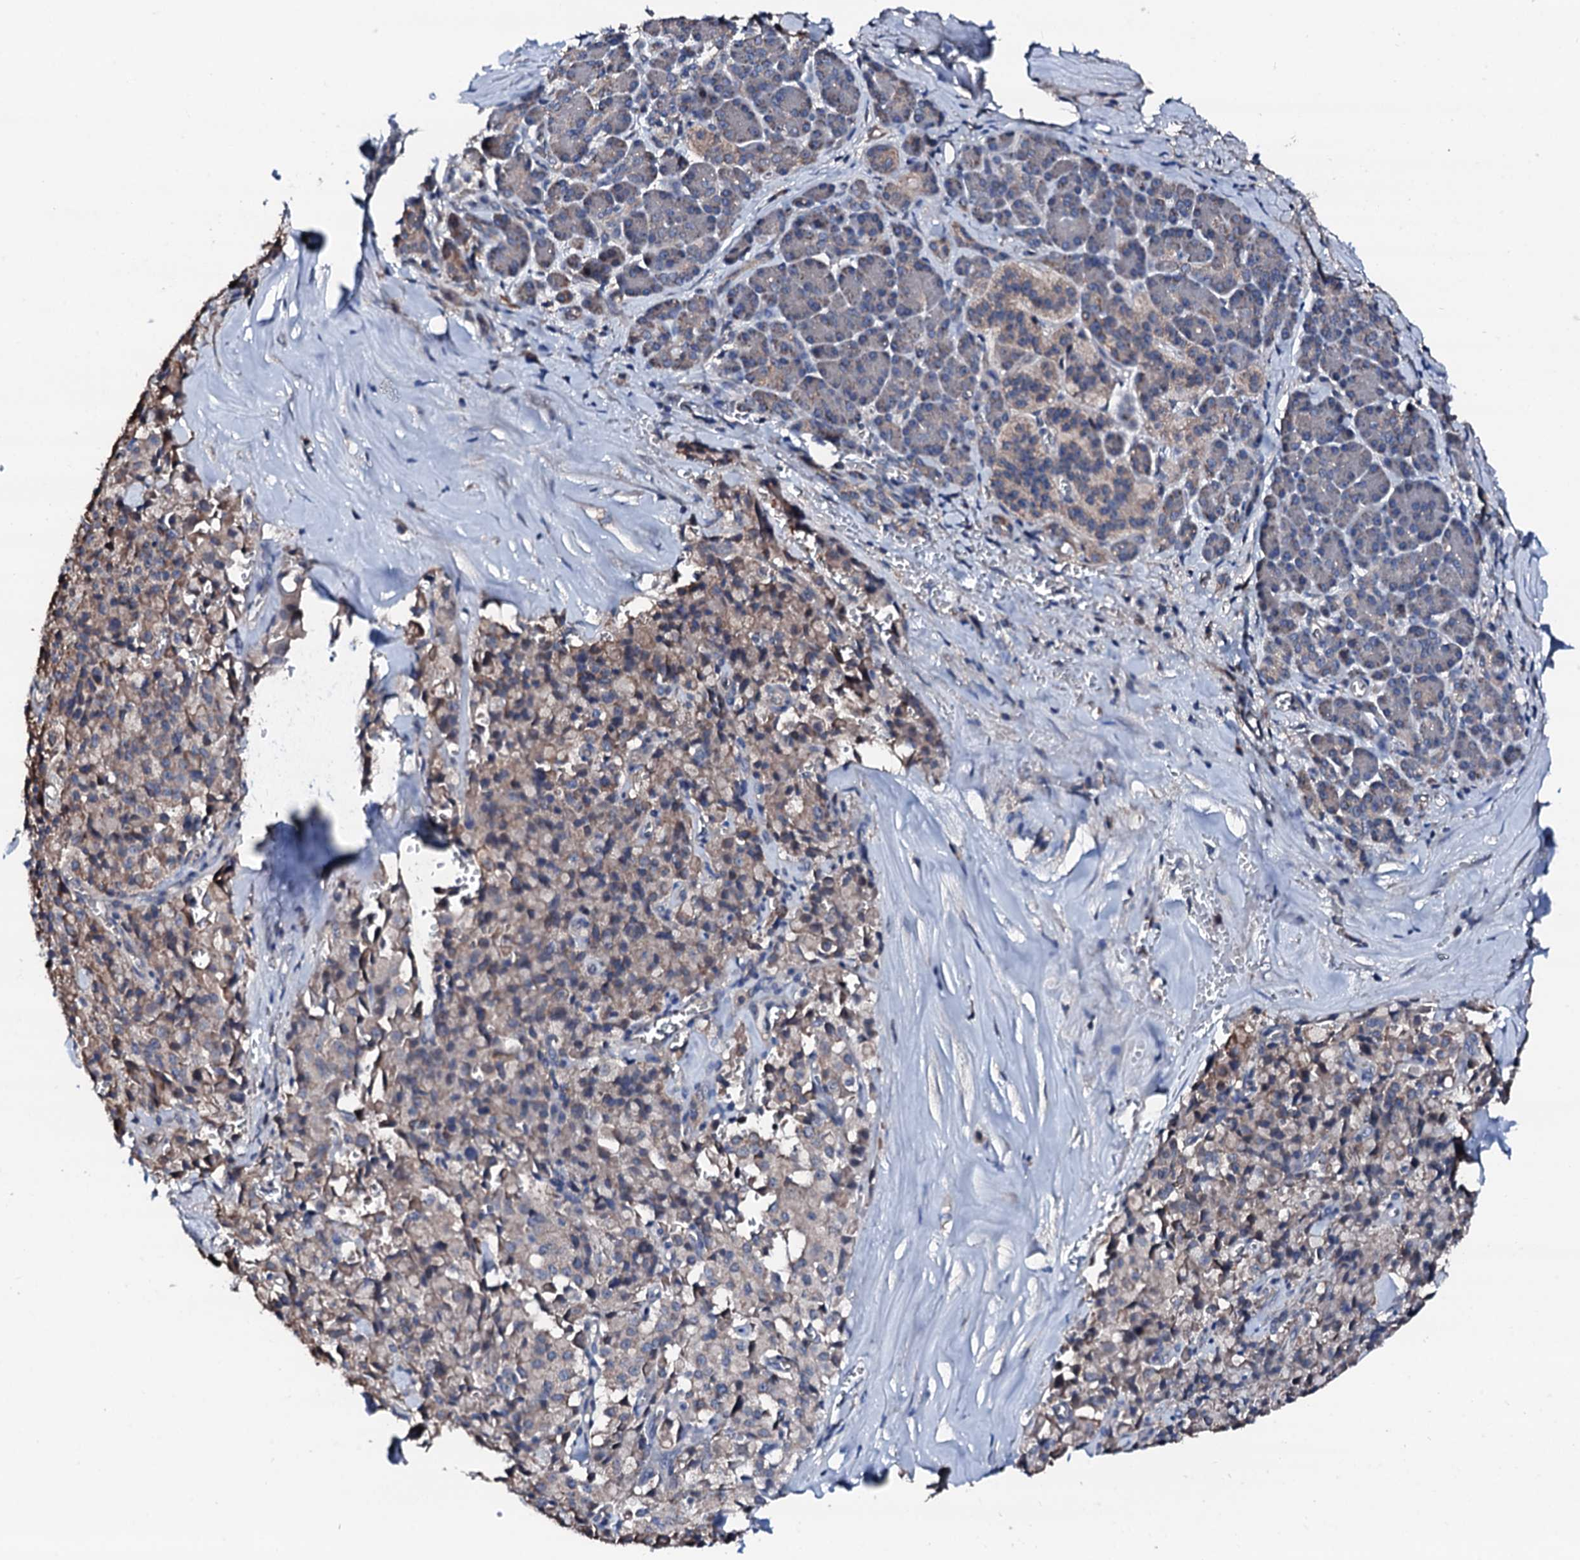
{"staining": {"intensity": "weak", "quantity": "25%-75%", "location": "cytoplasmic/membranous"}, "tissue": "pancreatic cancer", "cell_type": "Tumor cells", "image_type": "cancer", "snomed": [{"axis": "morphology", "description": "Adenocarcinoma, NOS"}, {"axis": "topography", "description": "Pancreas"}], "caption": "The micrograph shows immunohistochemical staining of pancreatic cancer. There is weak cytoplasmic/membranous expression is appreciated in approximately 25%-75% of tumor cells. (brown staining indicates protein expression, while blue staining denotes nuclei).", "gene": "TRAFD1", "patient": {"sex": "male", "age": 65}}